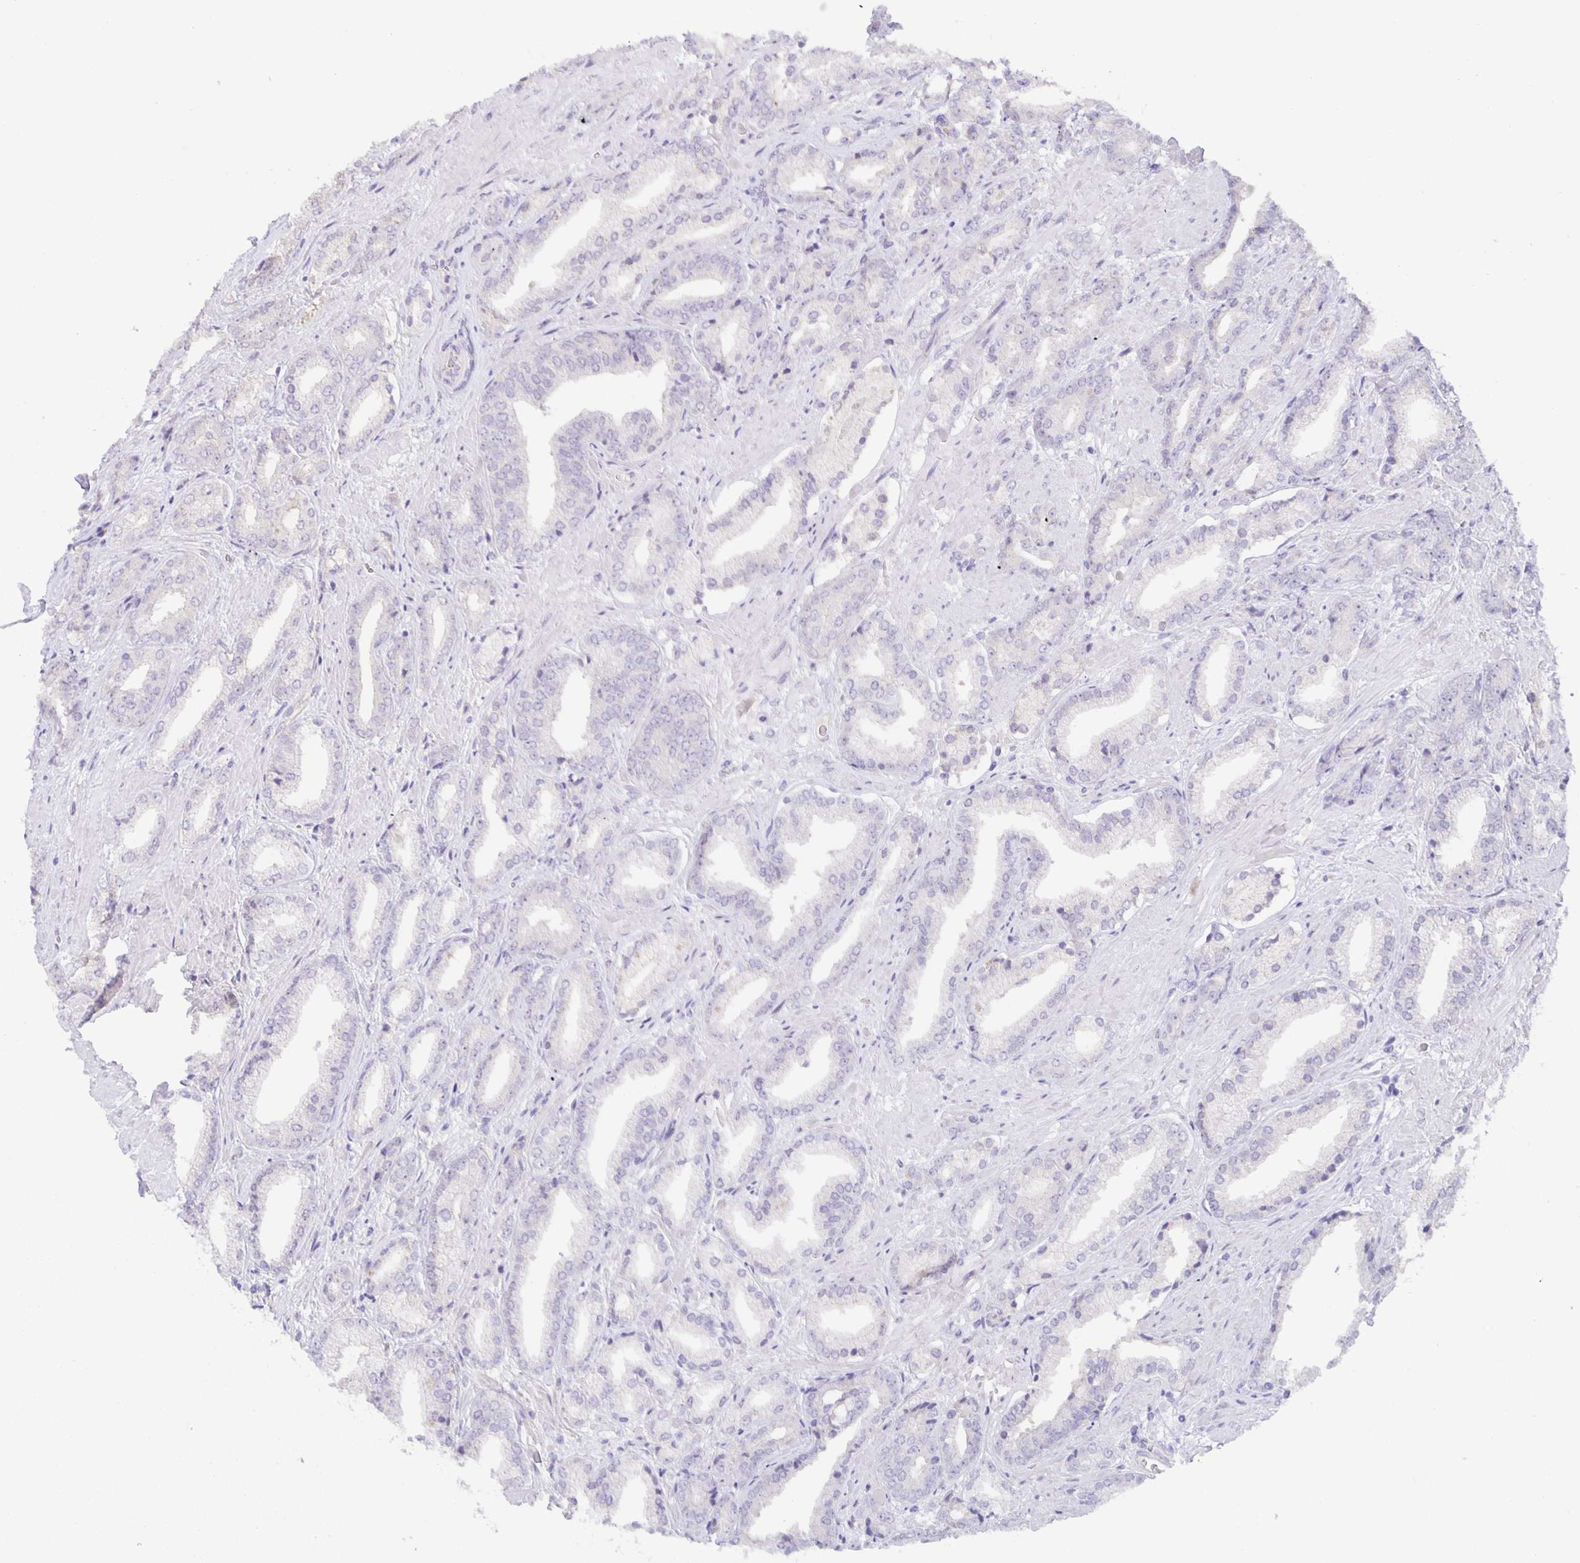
{"staining": {"intensity": "negative", "quantity": "none", "location": "none"}, "tissue": "prostate cancer", "cell_type": "Tumor cells", "image_type": "cancer", "snomed": [{"axis": "morphology", "description": "Adenocarcinoma, High grade"}, {"axis": "topography", "description": "Prostate"}], "caption": "High power microscopy image of an IHC micrograph of prostate cancer (adenocarcinoma (high-grade)), revealing no significant expression in tumor cells. (Immunohistochemistry, brightfield microscopy, high magnification).", "gene": "PTPN3", "patient": {"sex": "male", "age": 56}}